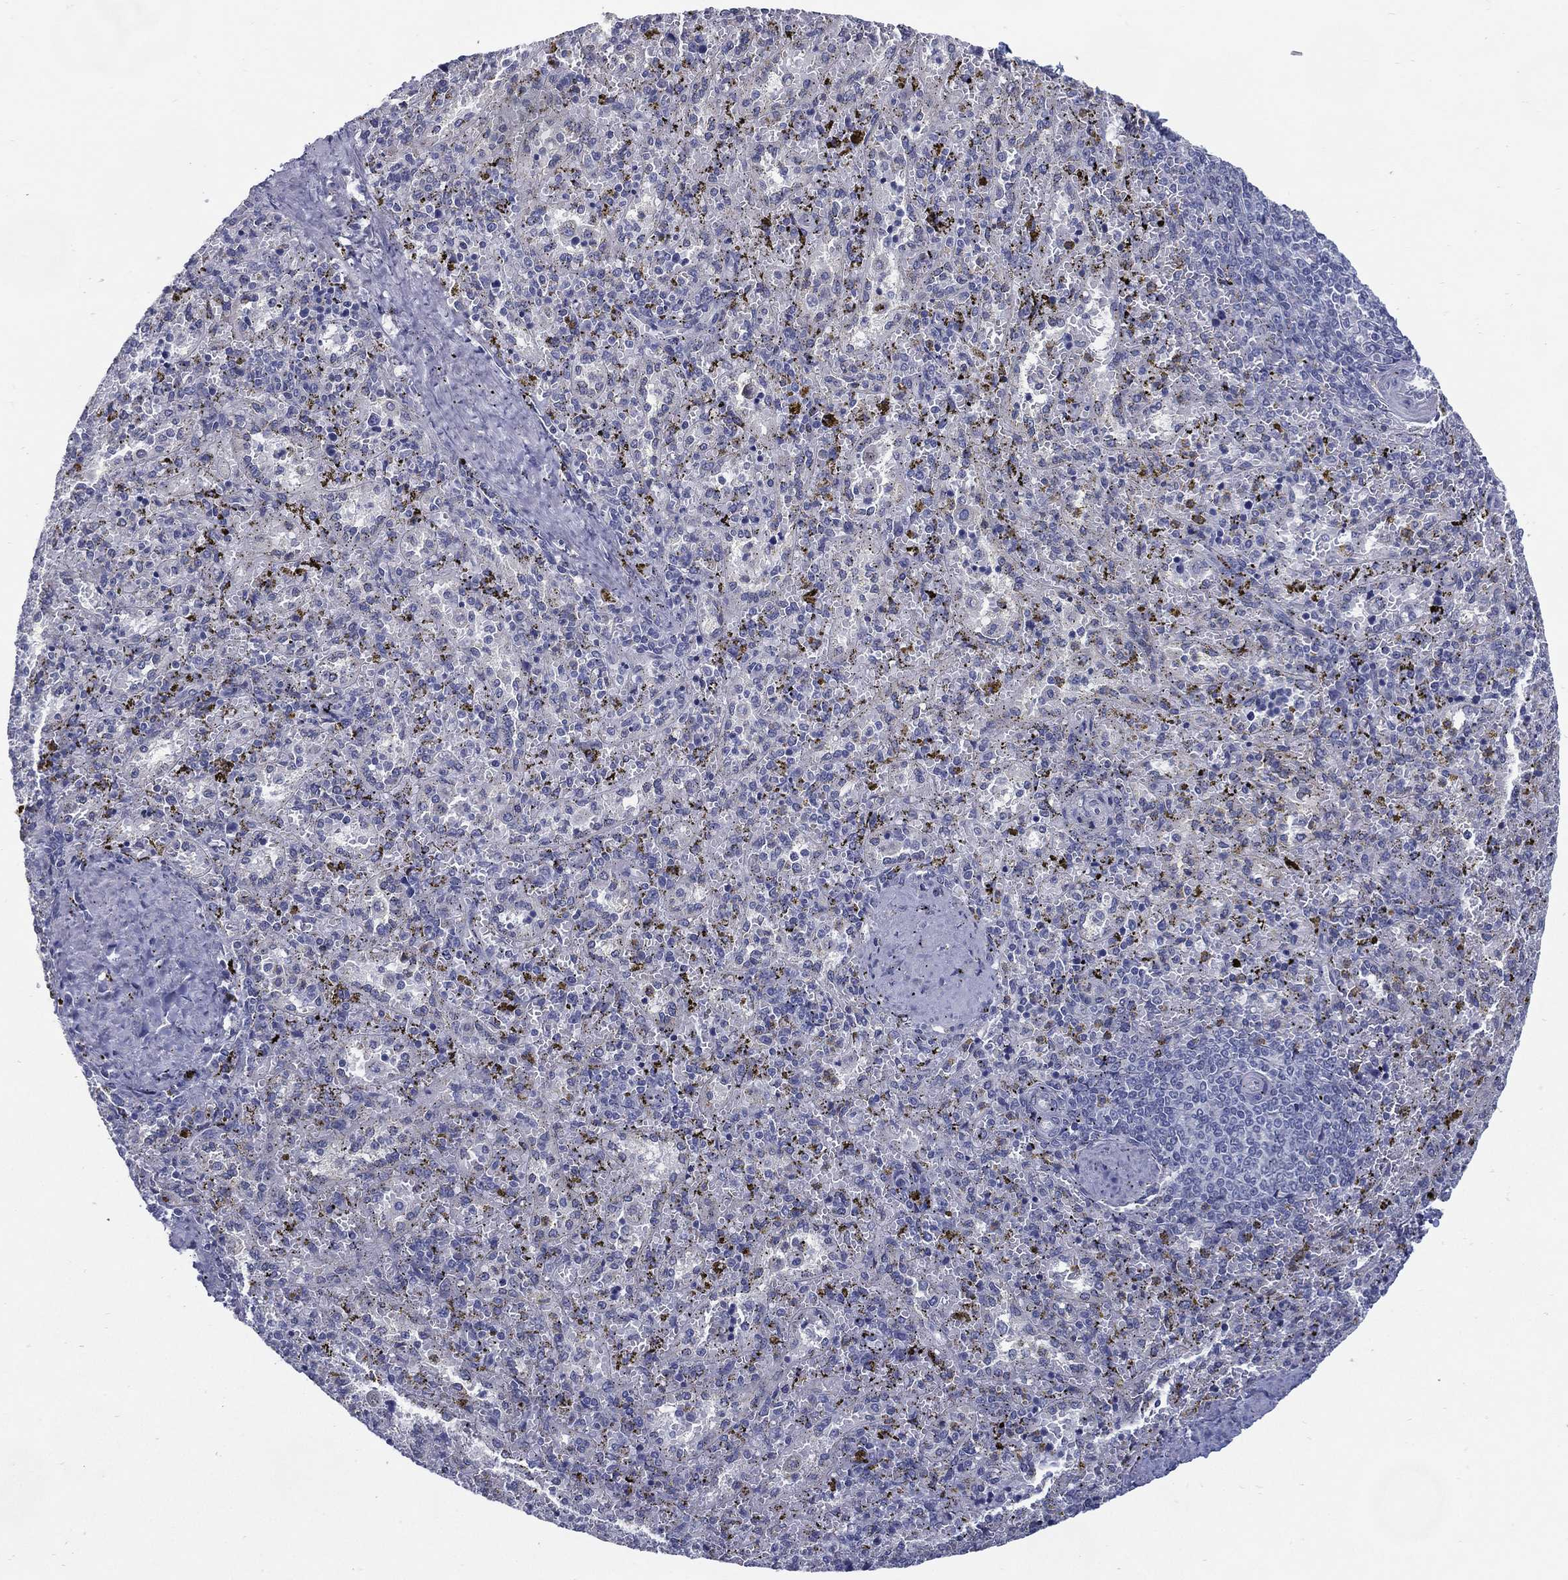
{"staining": {"intensity": "negative", "quantity": "none", "location": "none"}, "tissue": "spleen", "cell_type": "Cells in red pulp", "image_type": "normal", "snomed": [{"axis": "morphology", "description": "Normal tissue, NOS"}, {"axis": "topography", "description": "Spleen"}], "caption": "Immunohistochemical staining of unremarkable human spleen exhibits no significant positivity in cells in red pulp. Brightfield microscopy of IHC stained with DAB (3,3'-diaminobenzidine) (brown) and hematoxylin (blue), captured at high magnification.", "gene": "C19orf18", "patient": {"sex": "female", "age": 50}}